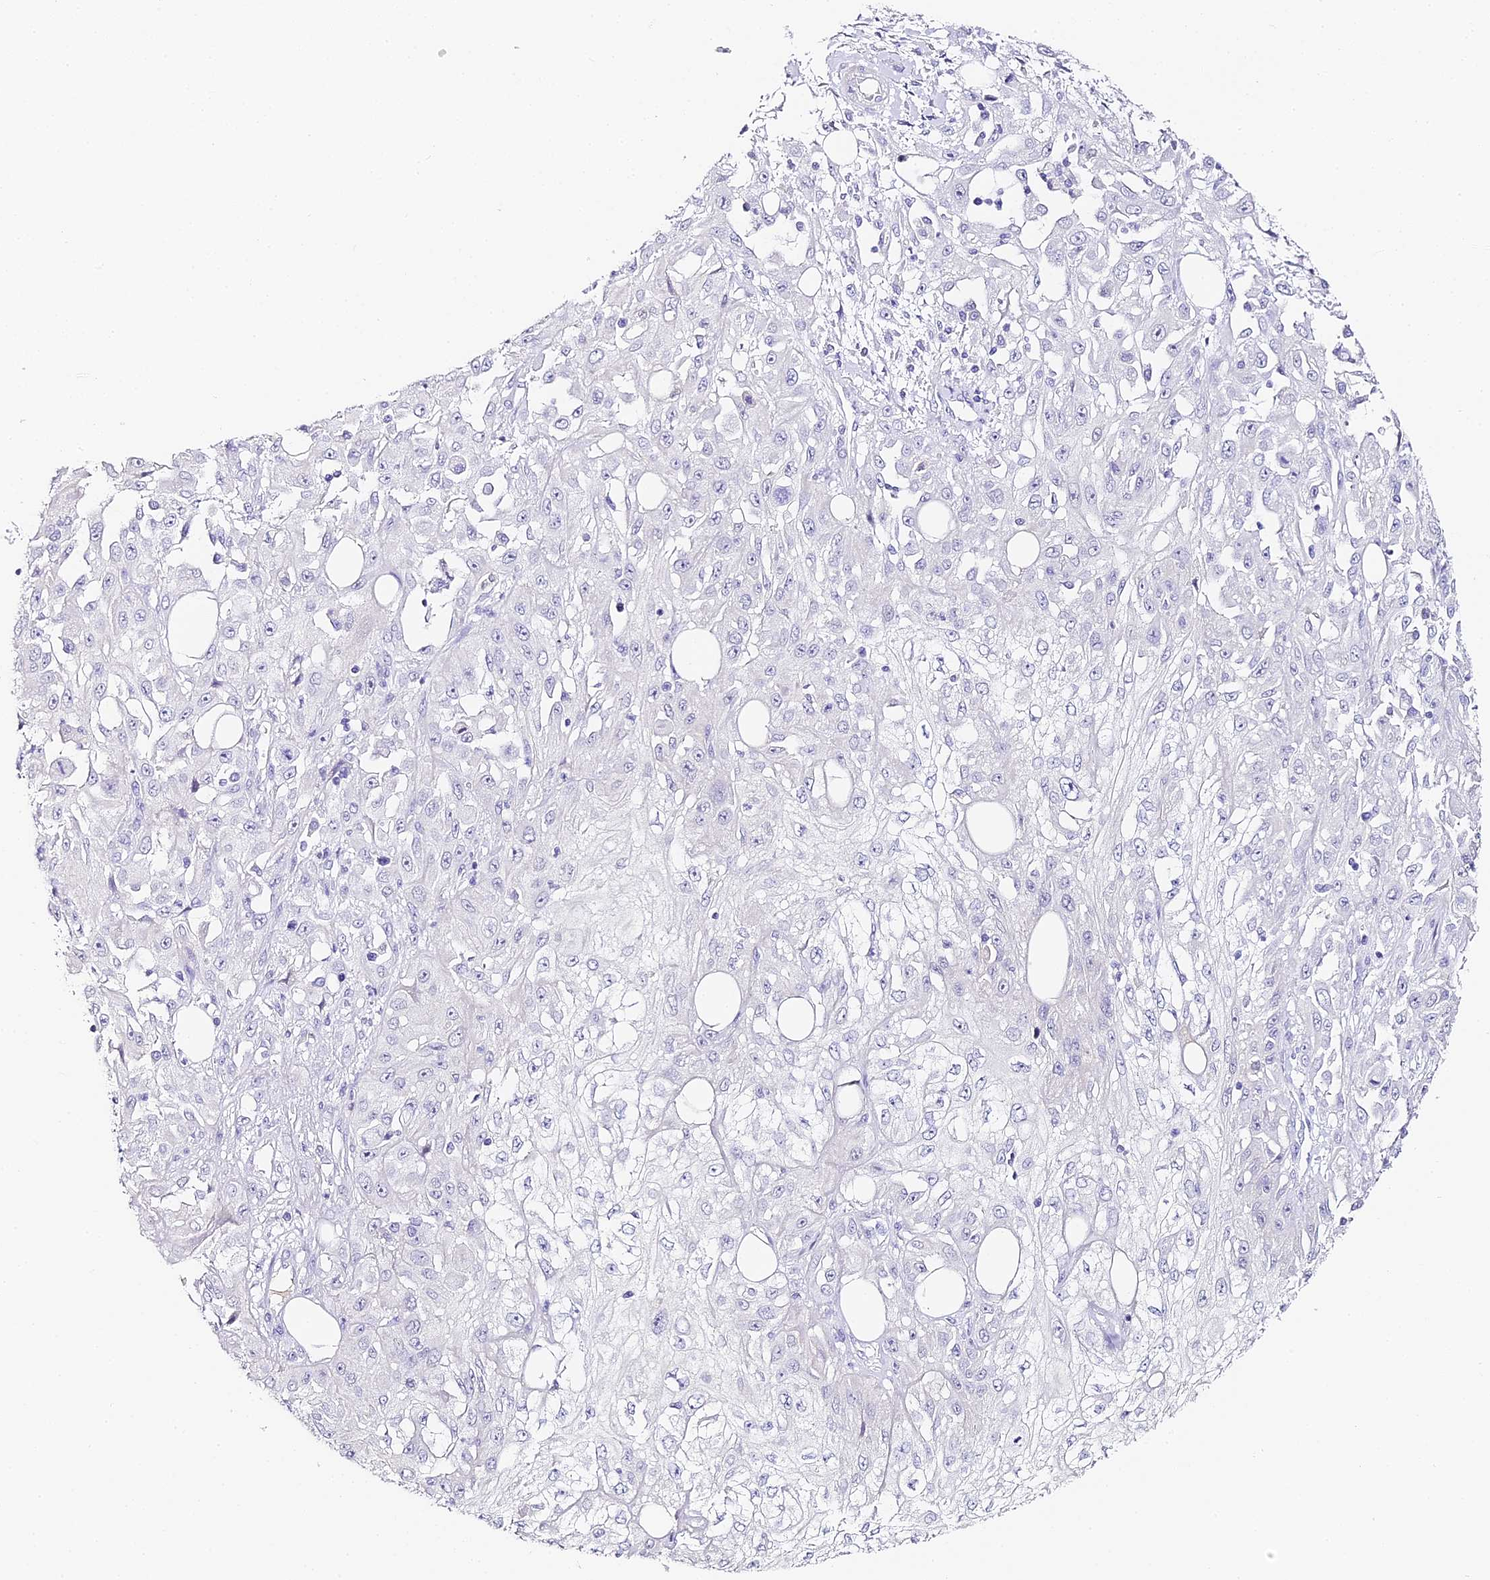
{"staining": {"intensity": "negative", "quantity": "none", "location": "none"}, "tissue": "skin cancer", "cell_type": "Tumor cells", "image_type": "cancer", "snomed": [{"axis": "morphology", "description": "Squamous cell carcinoma, NOS"}, {"axis": "morphology", "description": "Squamous cell carcinoma, metastatic, NOS"}, {"axis": "topography", "description": "Skin"}, {"axis": "topography", "description": "Lymph node"}], "caption": "DAB immunohistochemical staining of human skin cancer shows no significant expression in tumor cells.", "gene": "ABHD14A-ACY1", "patient": {"sex": "male", "age": 75}}